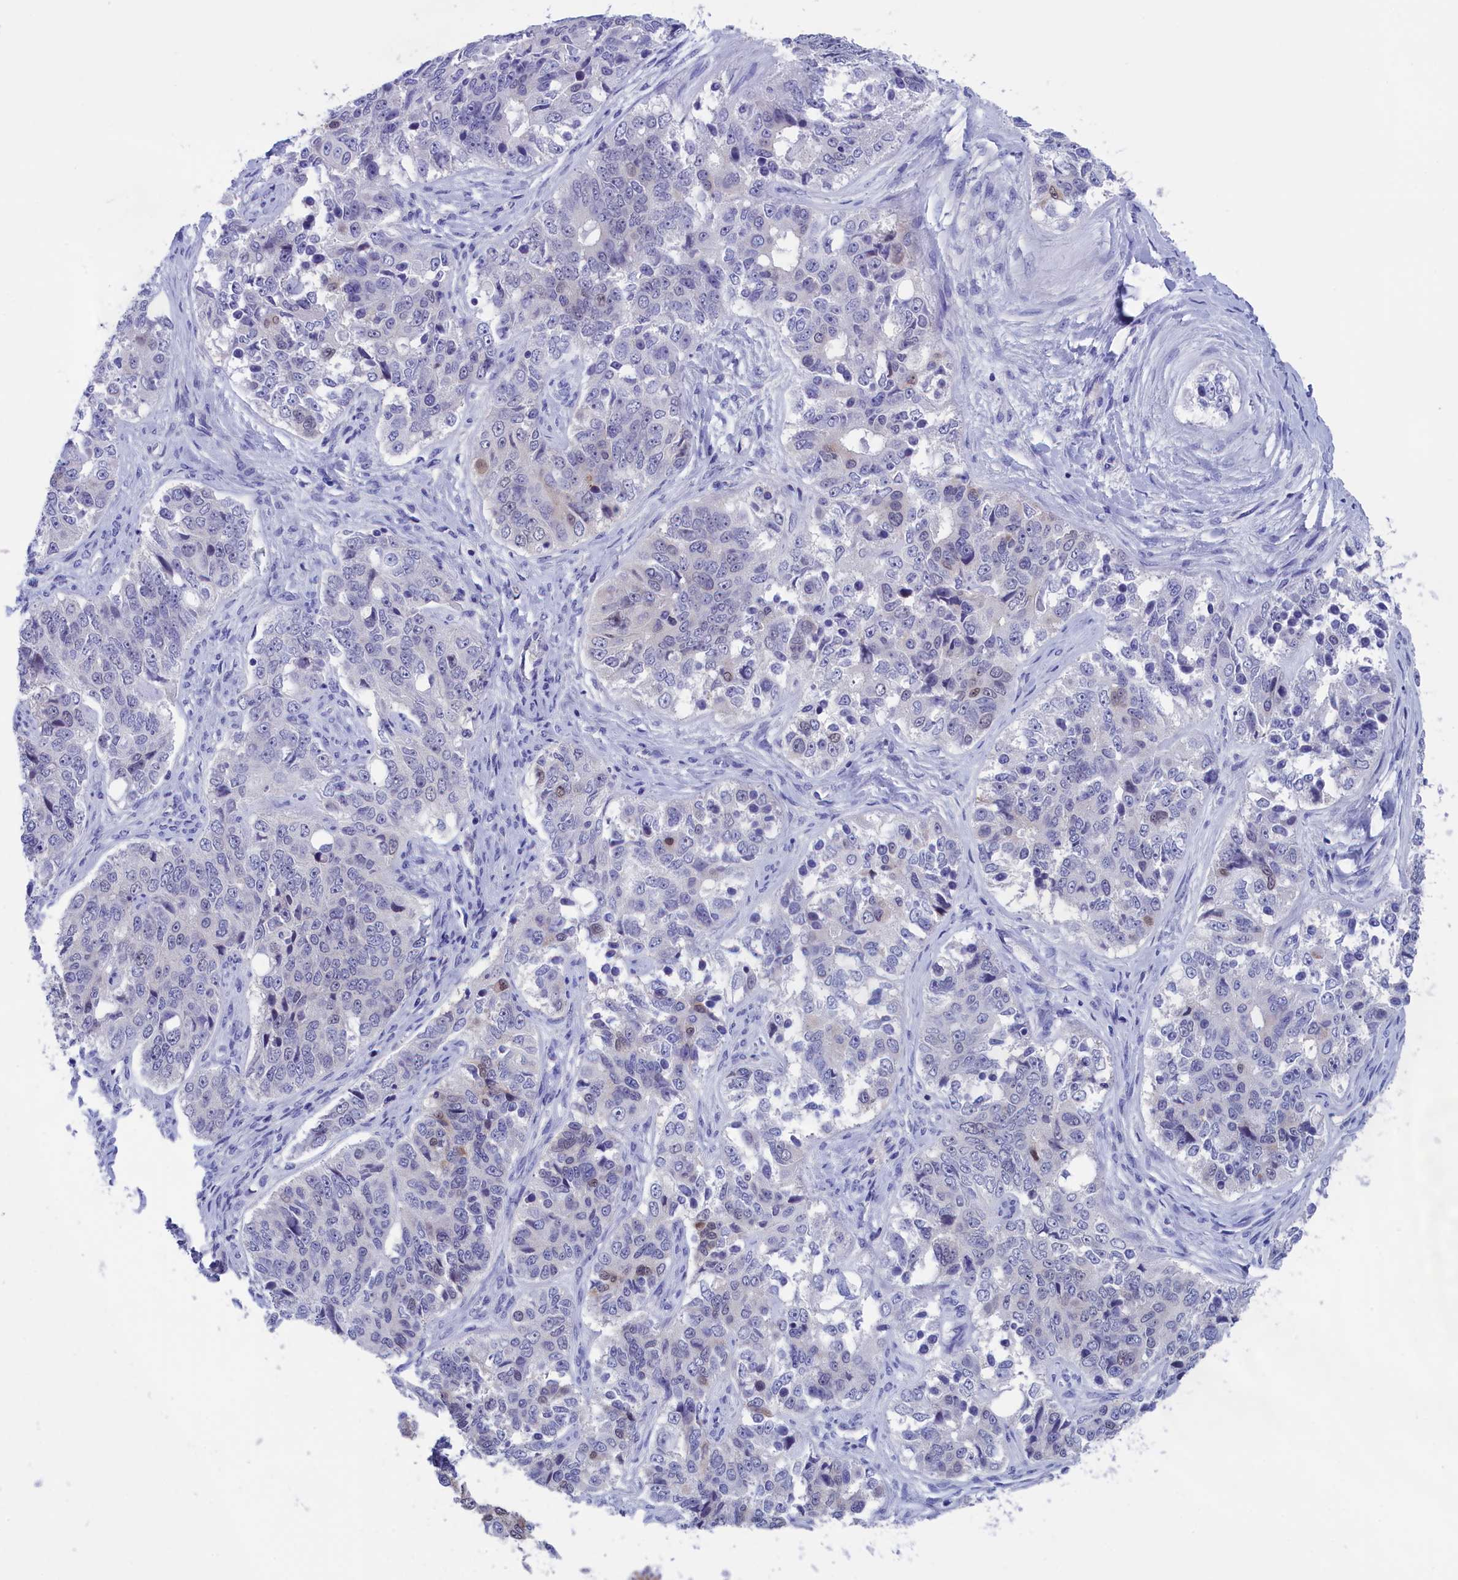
{"staining": {"intensity": "negative", "quantity": "none", "location": "none"}, "tissue": "ovarian cancer", "cell_type": "Tumor cells", "image_type": "cancer", "snomed": [{"axis": "morphology", "description": "Carcinoma, endometroid"}, {"axis": "topography", "description": "Ovary"}], "caption": "This is a image of immunohistochemistry staining of endometroid carcinoma (ovarian), which shows no staining in tumor cells.", "gene": "VPS35L", "patient": {"sex": "female", "age": 51}}